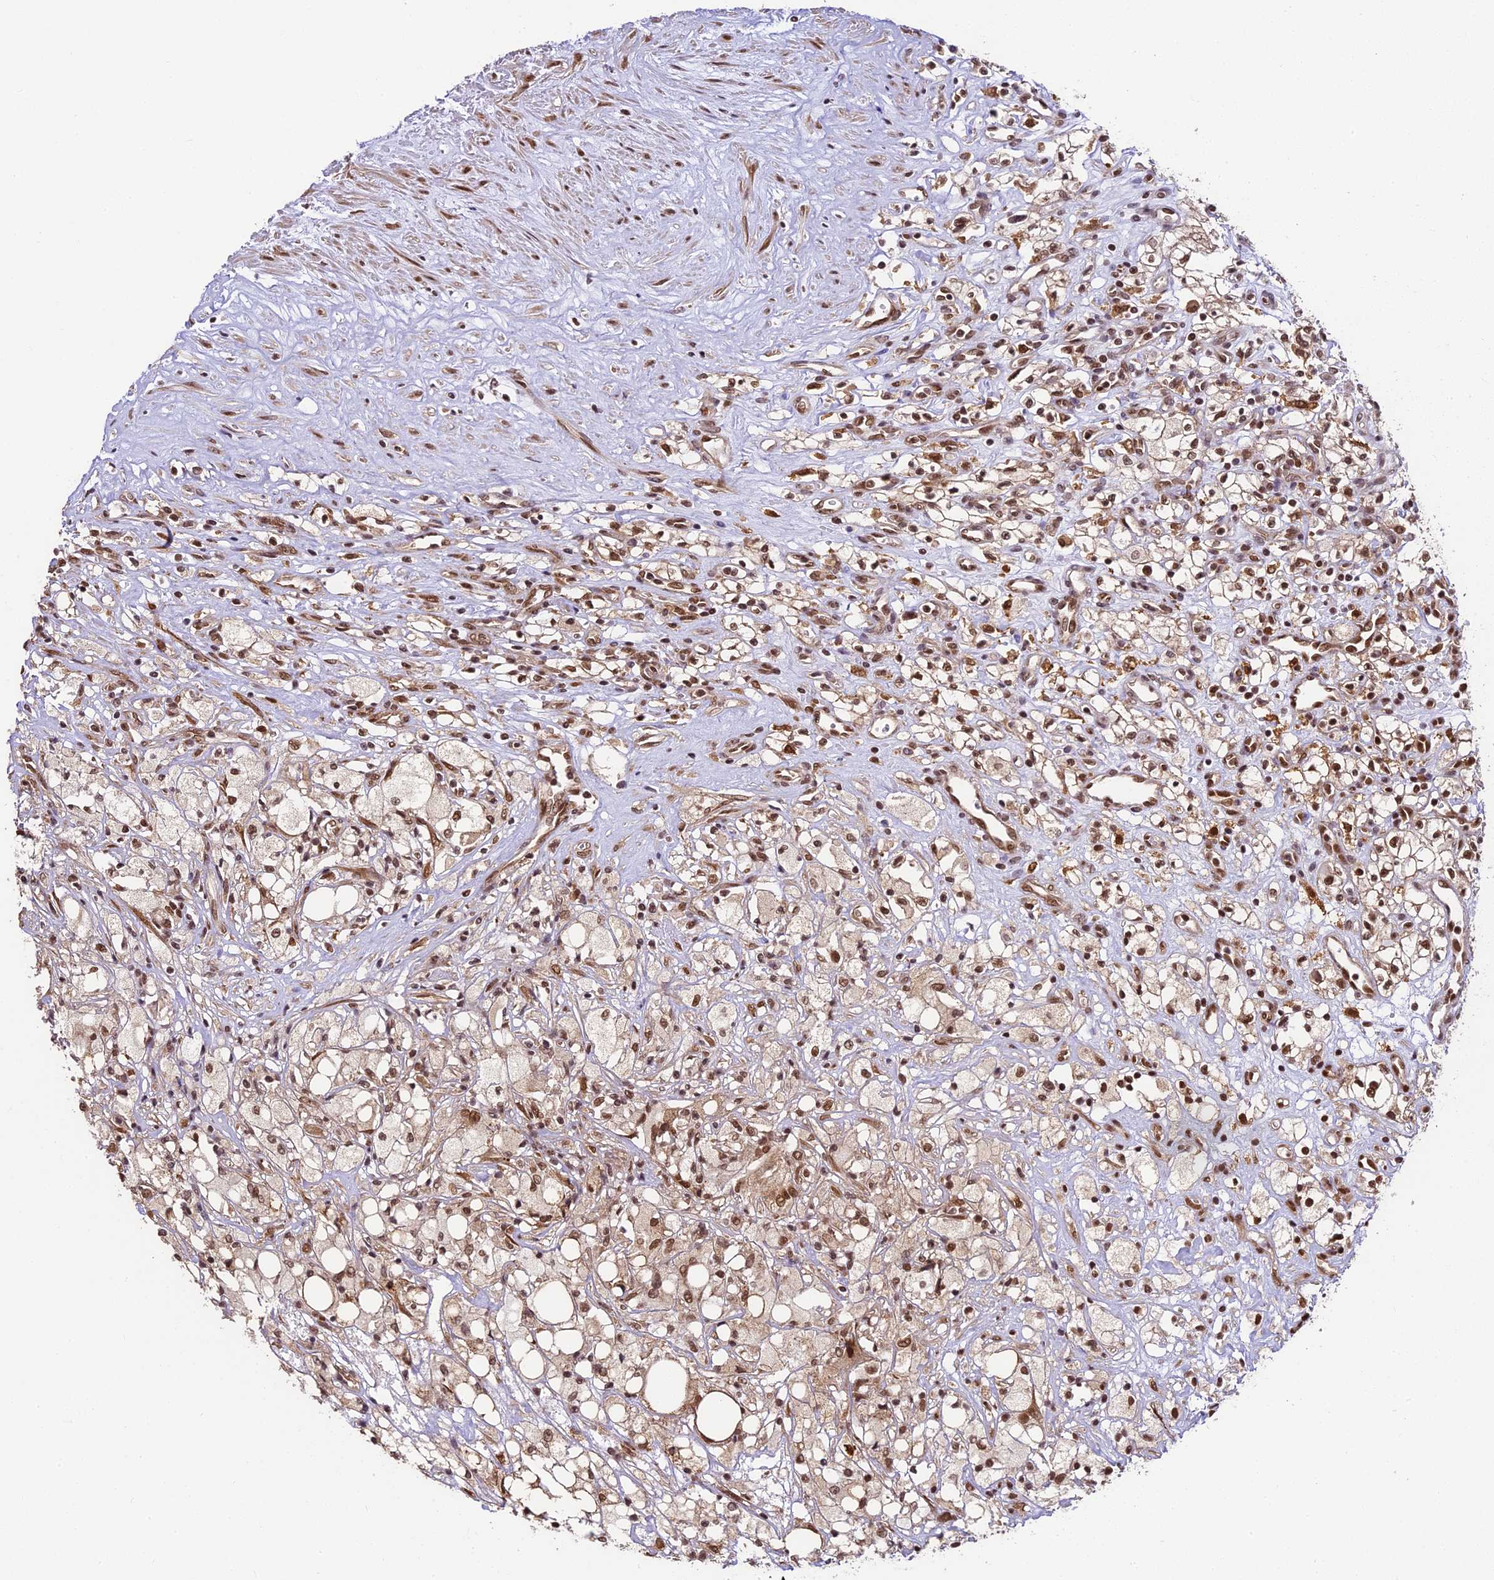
{"staining": {"intensity": "moderate", "quantity": ">75%", "location": "cytoplasmic/membranous,nuclear"}, "tissue": "renal cancer", "cell_type": "Tumor cells", "image_type": "cancer", "snomed": [{"axis": "morphology", "description": "Adenocarcinoma, NOS"}, {"axis": "topography", "description": "Kidney"}], "caption": "A high-resolution photomicrograph shows immunohistochemistry (IHC) staining of renal adenocarcinoma, which displays moderate cytoplasmic/membranous and nuclear expression in approximately >75% of tumor cells.", "gene": "TRIM22", "patient": {"sex": "male", "age": 59}}